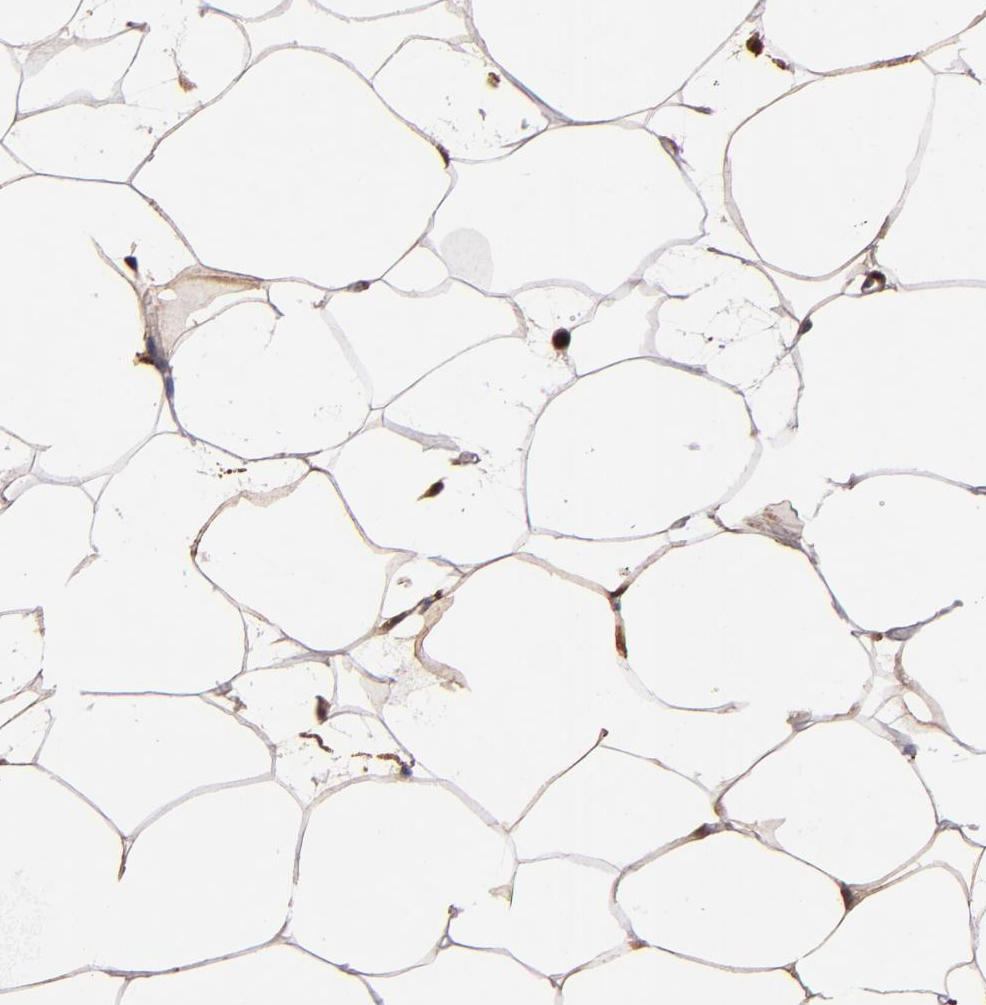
{"staining": {"intensity": "moderate", "quantity": ">75%", "location": "cytoplasmic/membranous"}, "tissue": "adipose tissue", "cell_type": "Adipocytes", "image_type": "normal", "snomed": [{"axis": "morphology", "description": "Normal tissue, NOS"}, {"axis": "morphology", "description": "Duct carcinoma"}, {"axis": "topography", "description": "Breast"}, {"axis": "topography", "description": "Adipose tissue"}], "caption": "Adipose tissue stained for a protein (brown) reveals moderate cytoplasmic/membranous positive positivity in approximately >75% of adipocytes.", "gene": "S100A4", "patient": {"sex": "female", "age": 37}}